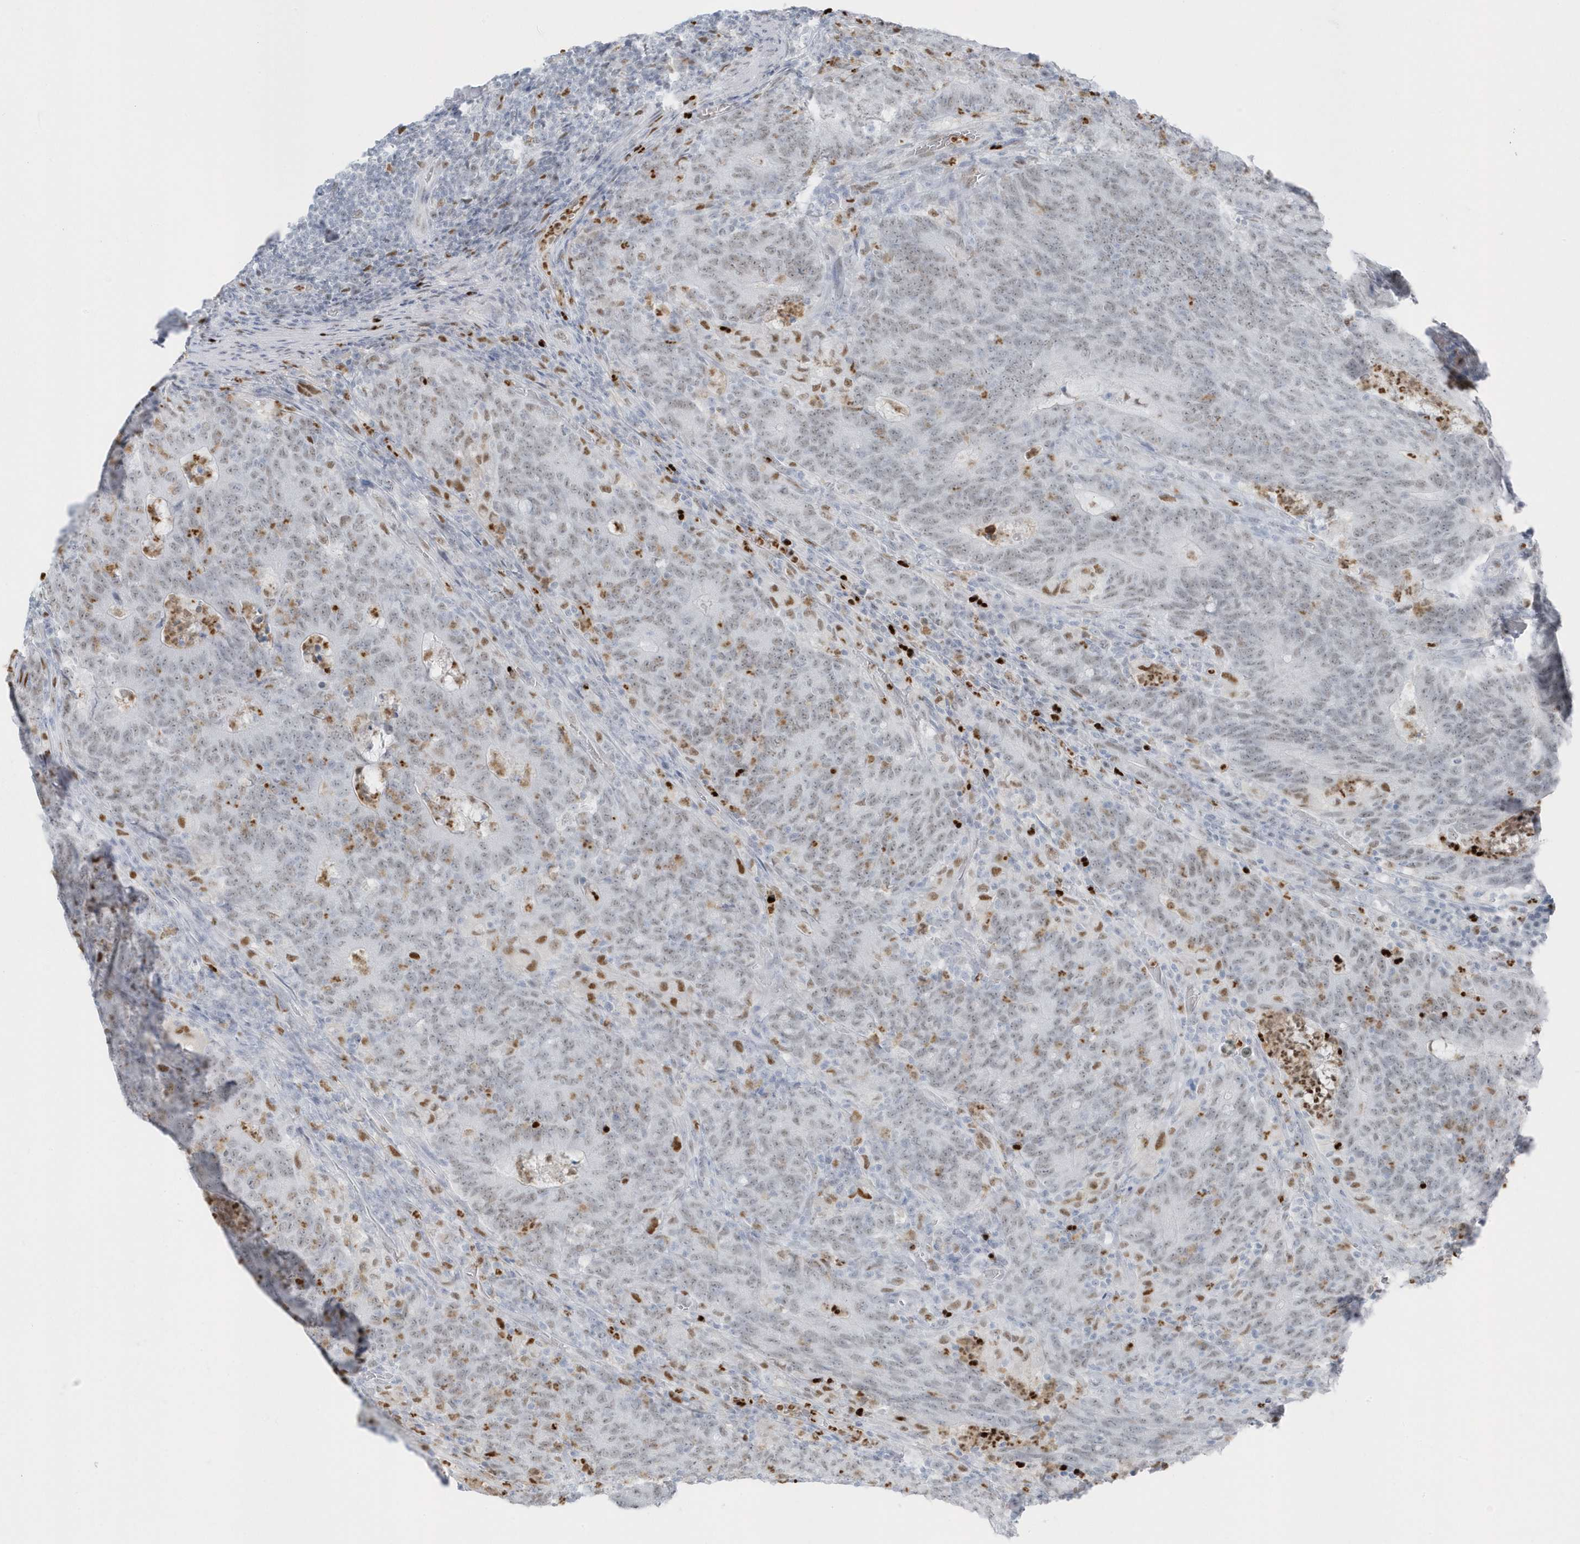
{"staining": {"intensity": "weak", "quantity": "<25%", "location": "nuclear"}, "tissue": "colorectal cancer", "cell_type": "Tumor cells", "image_type": "cancer", "snomed": [{"axis": "morphology", "description": "Normal tissue, NOS"}, {"axis": "morphology", "description": "Adenocarcinoma, NOS"}, {"axis": "topography", "description": "Colon"}], "caption": "Colorectal cancer (adenocarcinoma) was stained to show a protein in brown. There is no significant positivity in tumor cells.", "gene": "SMIM34", "patient": {"sex": "female", "age": 75}}